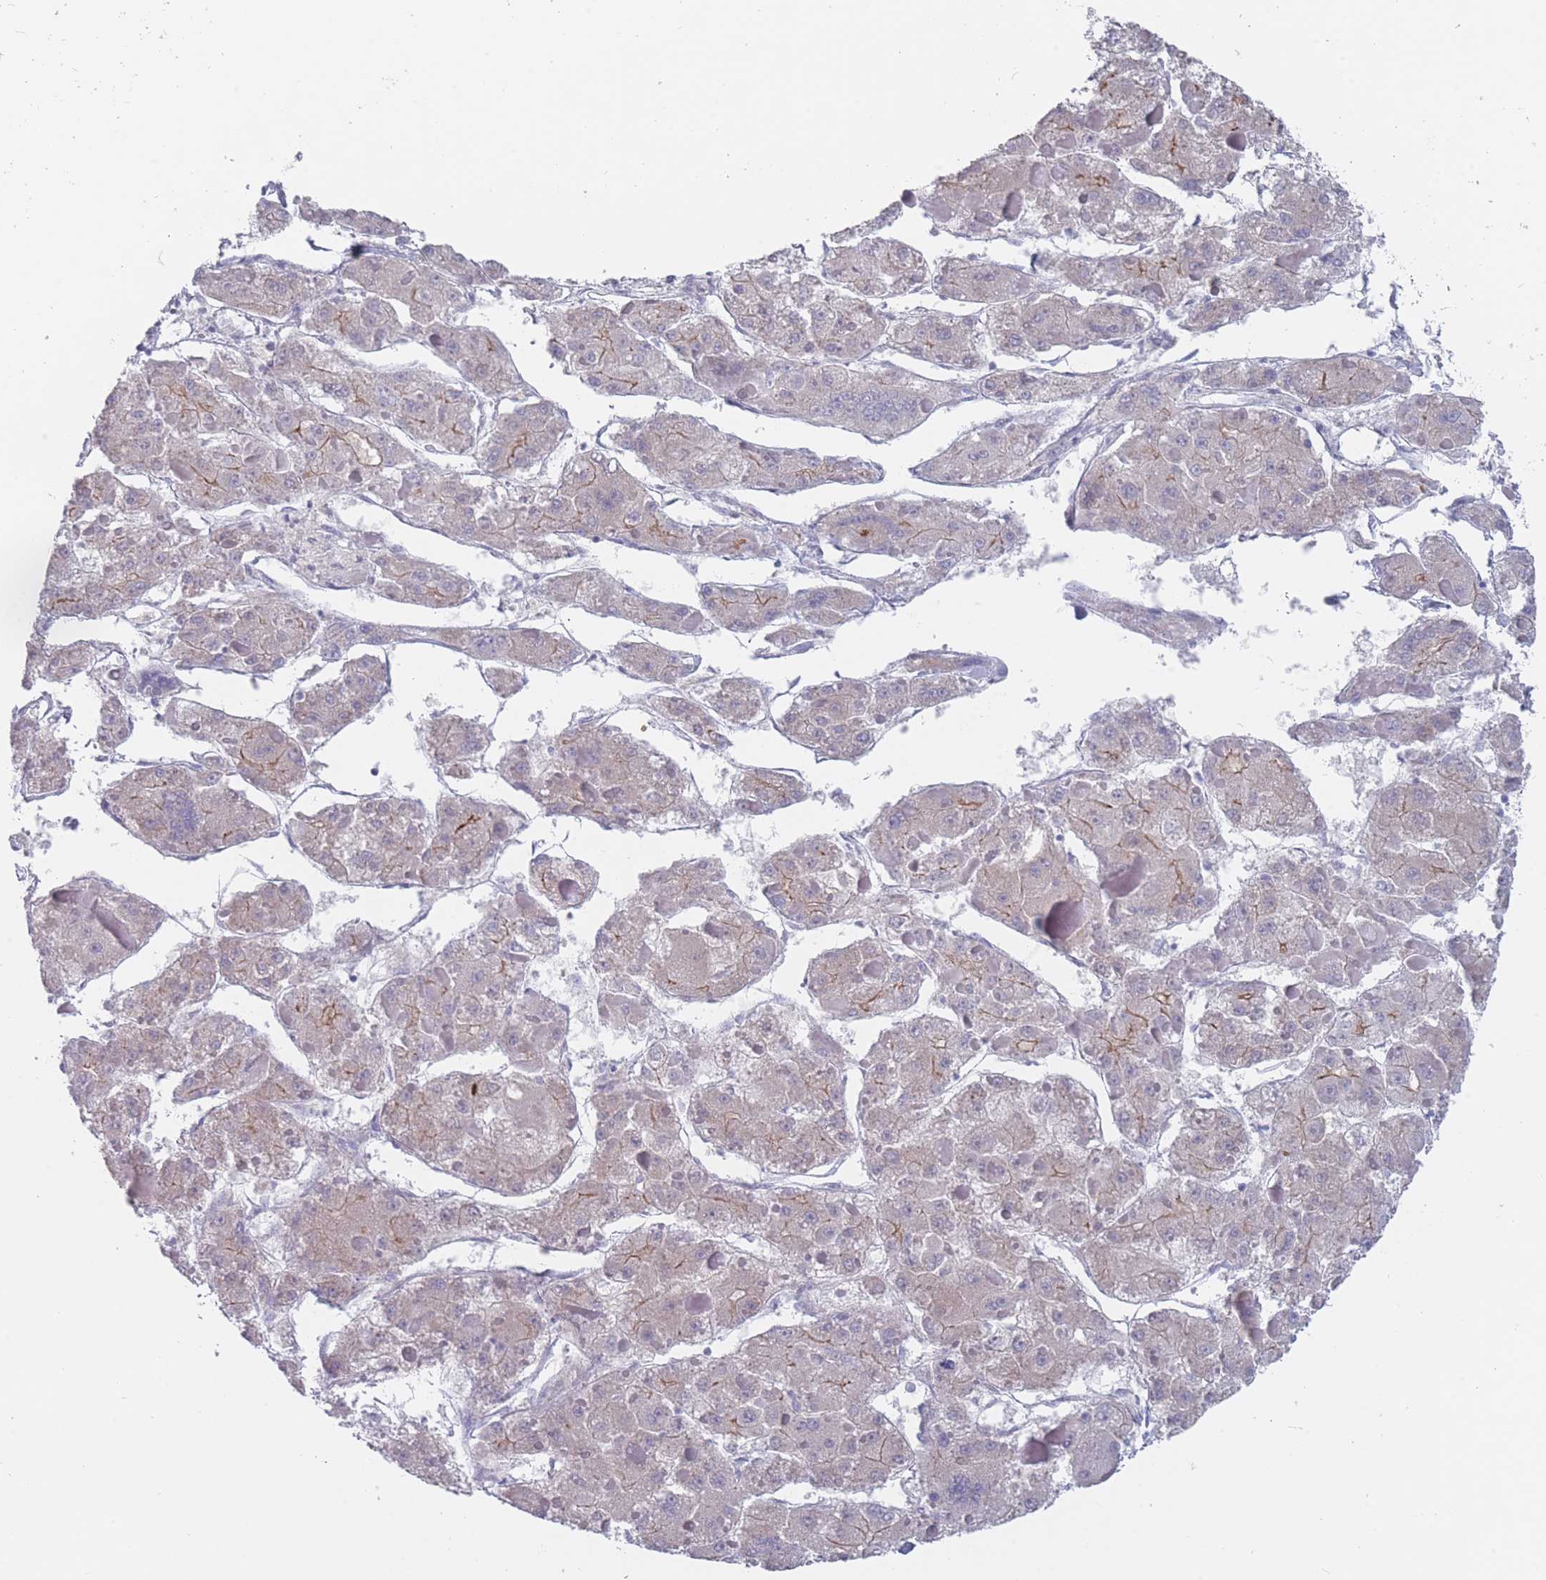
{"staining": {"intensity": "weak", "quantity": "<25%", "location": "cytoplasmic/membranous"}, "tissue": "liver cancer", "cell_type": "Tumor cells", "image_type": "cancer", "snomed": [{"axis": "morphology", "description": "Carcinoma, Hepatocellular, NOS"}, {"axis": "topography", "description": "Liver"}], "caption": "DAB immunohistochemical staining of human hepatocellular carcinoma (liver) displays no significant staining in tumor cells.", "gene": "PIGU", "patient": {"sex": "female", "age": 73}}